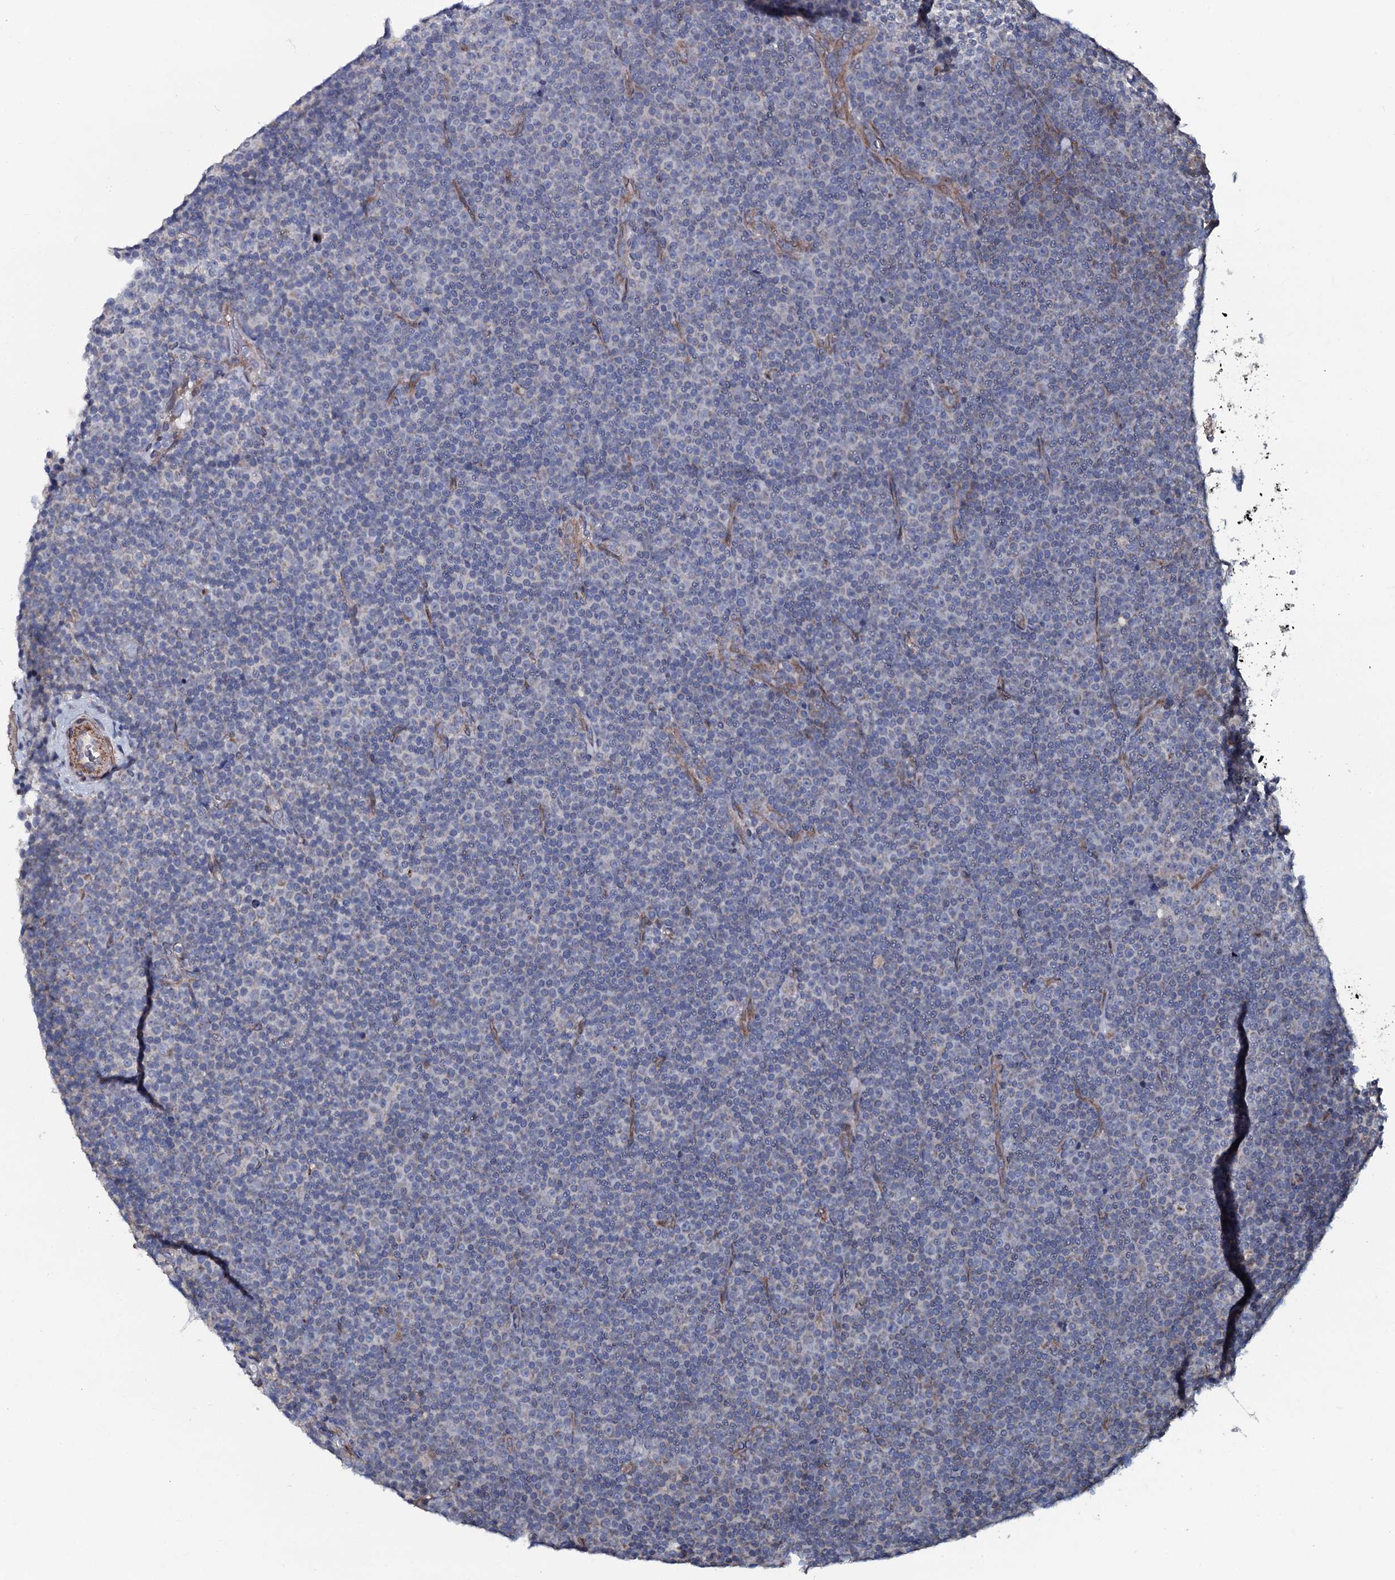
{"staining": {"intensity": "negative", "quantity": "none", "location": "none"}, "tissue": "lymphoma", "cell_type": "Tumor cells", "image_type": "cancer", "snomed": [{"axis": "morphology", "description": "Malignant lymphoma, non-Hodgkin's type, Low grade"}, {"axis": "topography", "description": "Lymph node"}], "caption": "There is no significant positivity in tumor cells of low-grade malignant lymphoma, non-Hodgkin's type.", "gene": "KCTD4", "patient": {"sex": "female", "age": 67}}